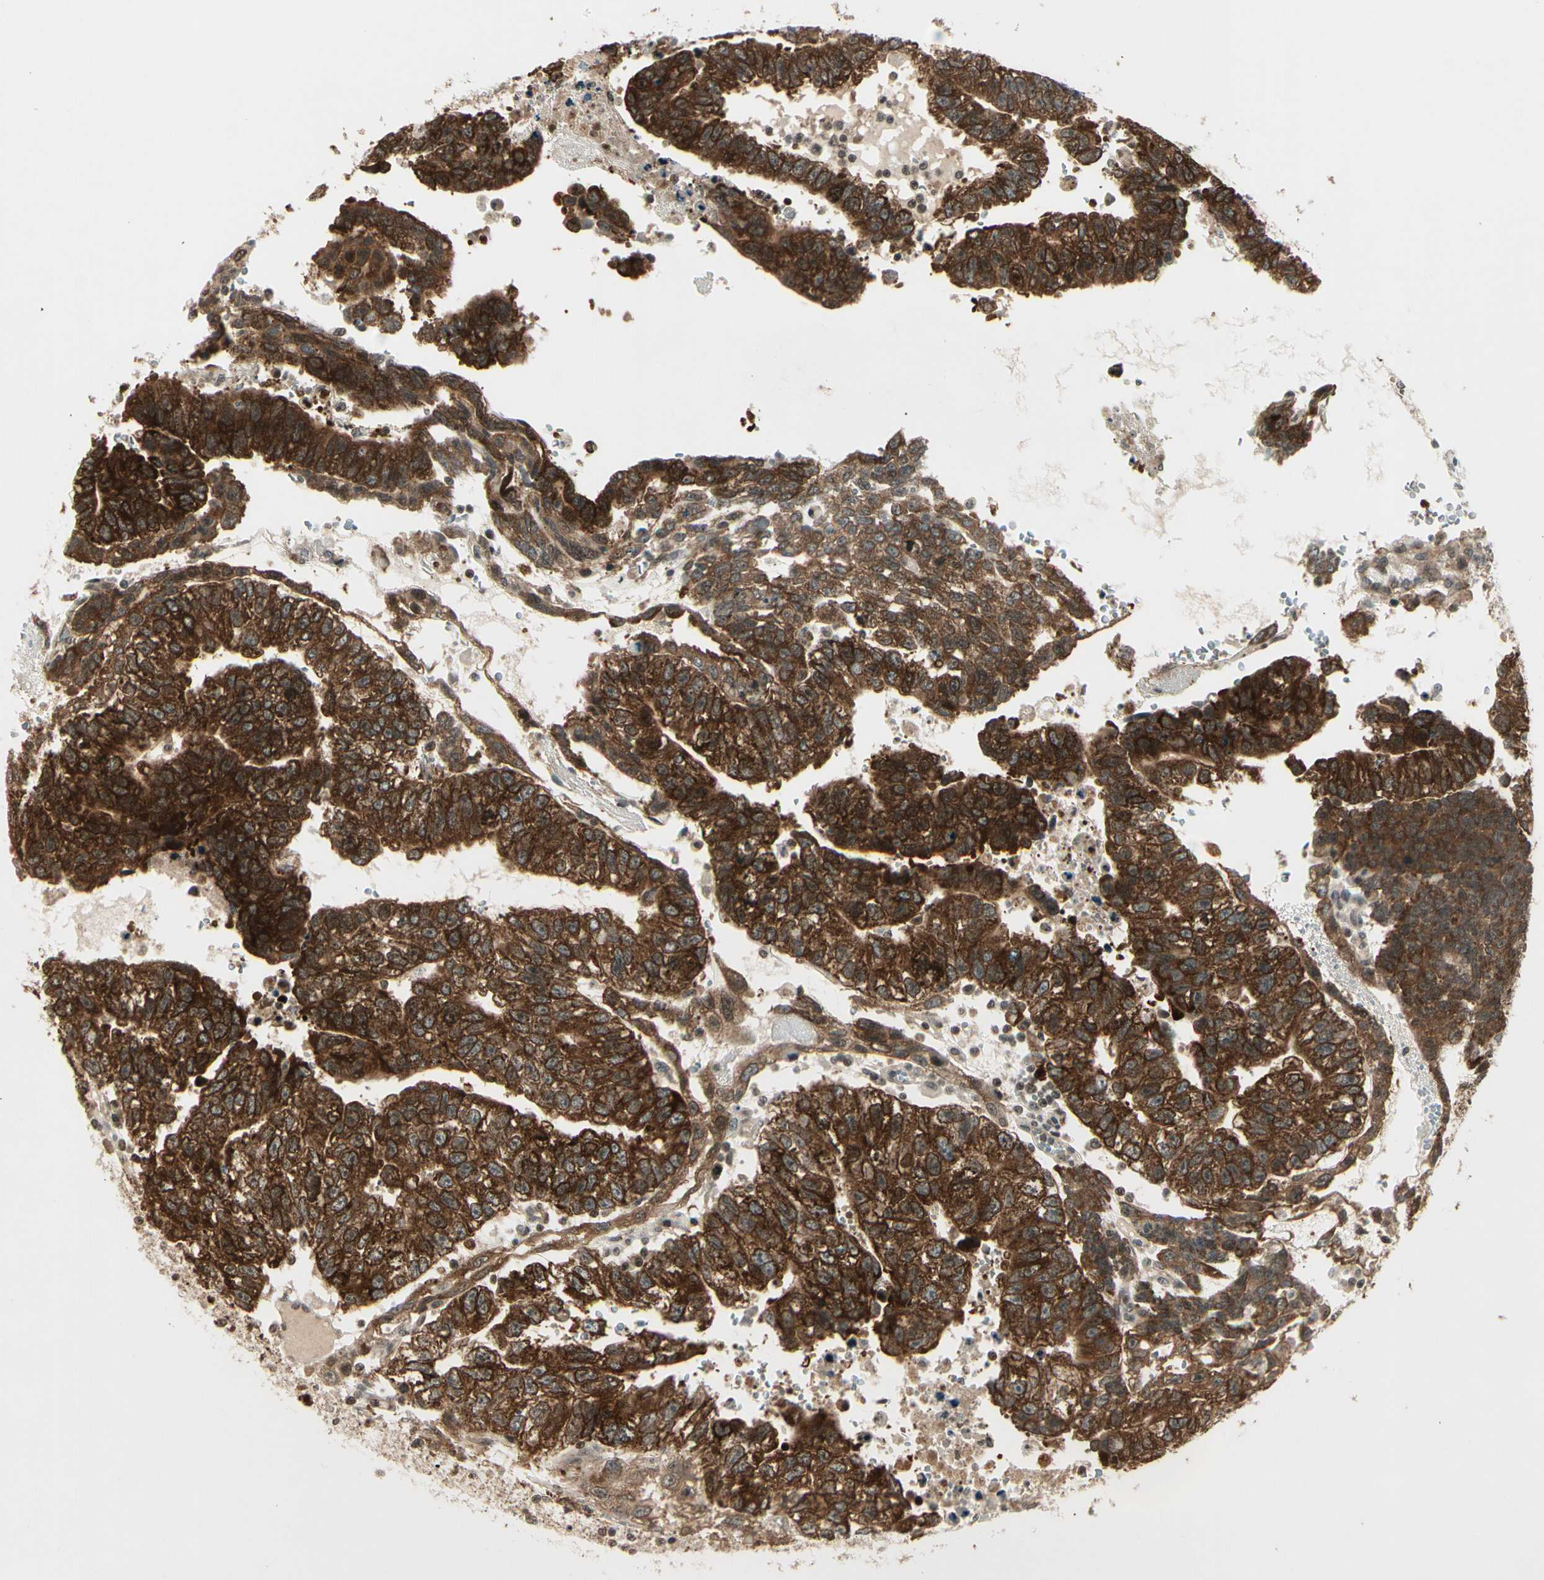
{"staining": {"intensity": "strong", "quantity": ">75%", "location": "cytoplasmic/membranous"}, "tissue": "testis cancer", "cell_type": "Tumor cells", "image_type": "cancer", "snomed": [{"axis": "morphology", "description": "Seminoma, NOS"}, {"axis": "morphology", "description": "Carcinoma, Embryonal, NOS"}, {"axis": "topography", "description": "Testis"}], "caption": "Brown immunohistochemical staining in testis cancer shows strong cytoplasmic/membranous expression in approximately >75% of tumor cells. (Brightfield microscopy of DAB IHC at high magnification).", "gene": "SMN2", "patient": {"sex": "male", "age": 52}}